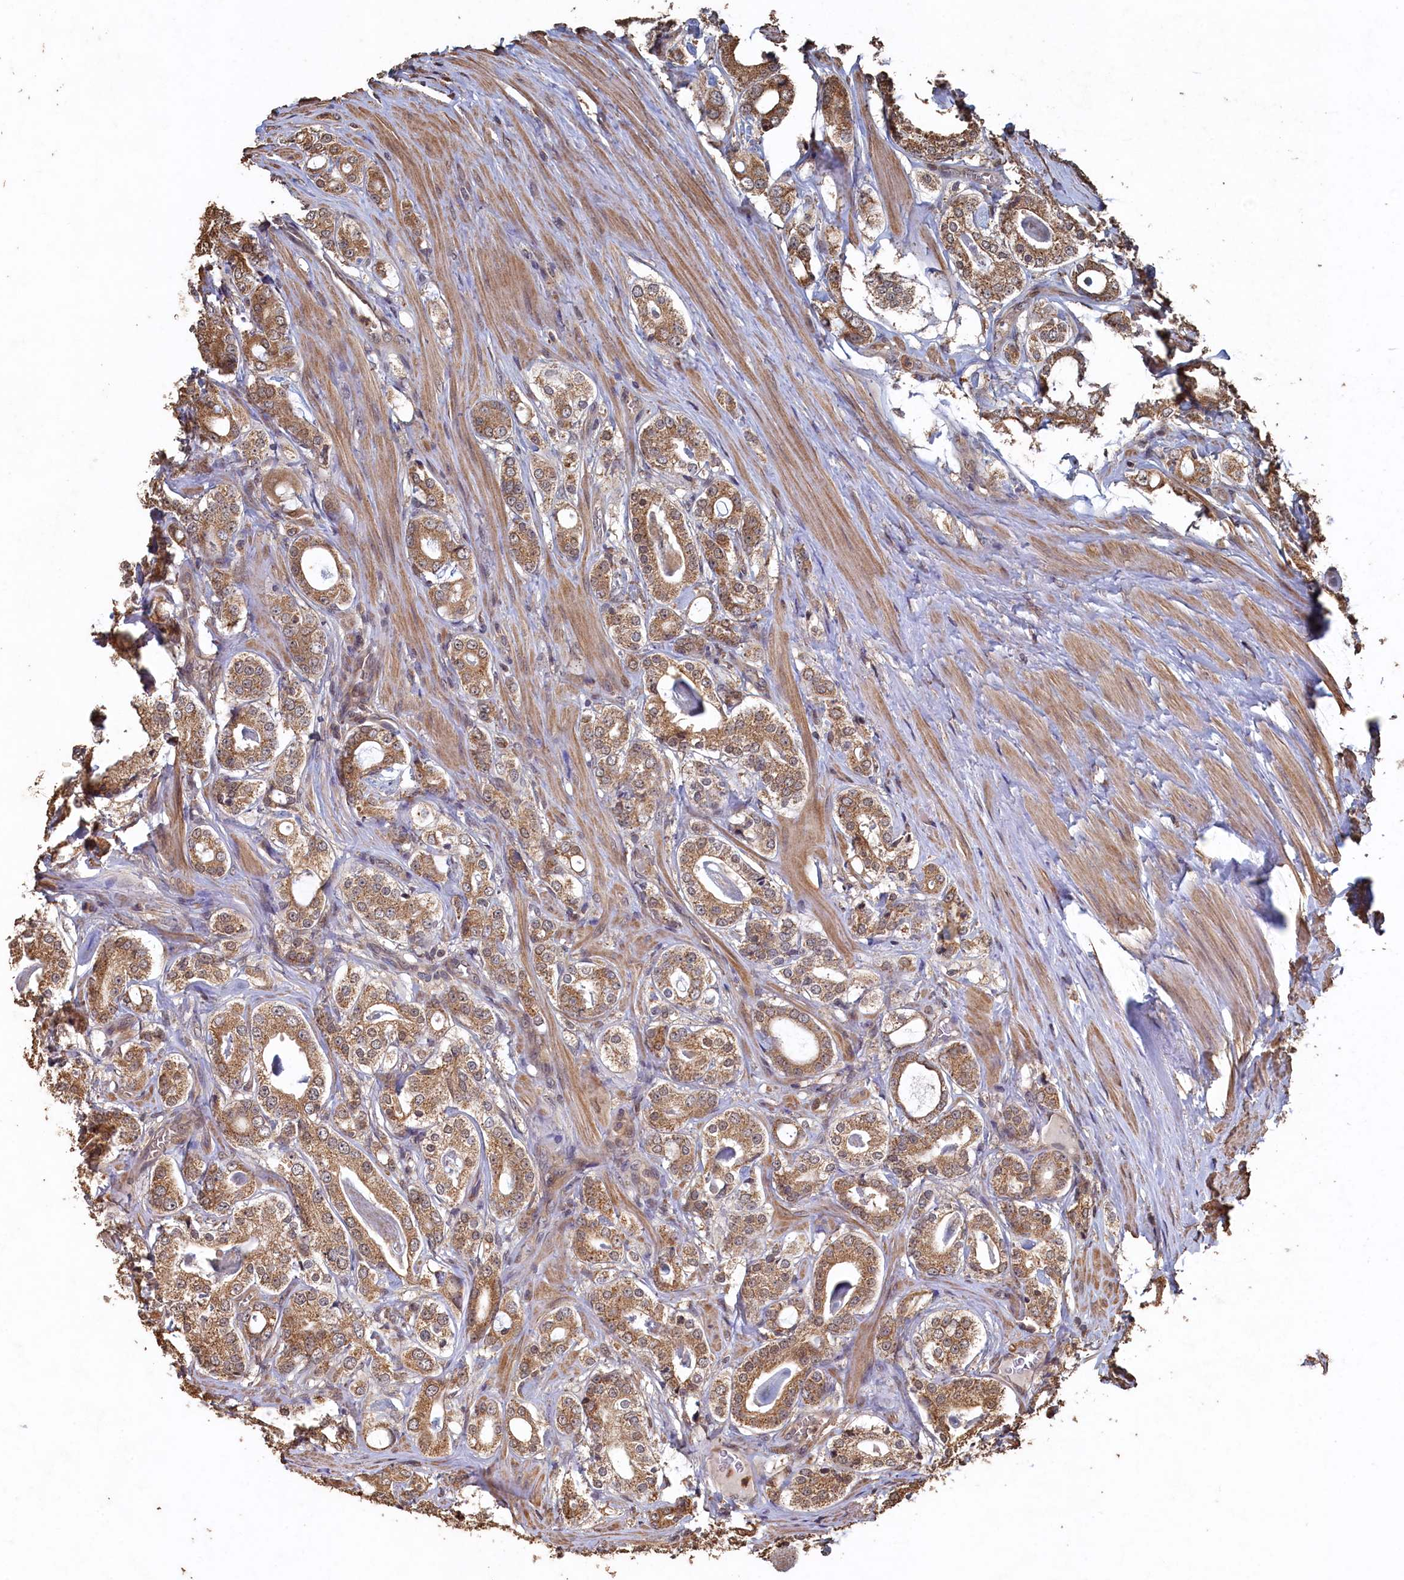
{"staining": {"intensity": "moderate", "quantity": ">75%", "location": "cytoplasmic/membranous"}, "tissue": "prostate cancer", "cell_type": "Tumor cells", "image_type": "cancer", "snomed": [{"axis": "morphology", "description": "Adenocarcinoma, High grade"}, {"axis": "topography", "description": "Prostate"}], "caption": "Immunohistochemical staining of prostate cancer (high-grade adenocarcinoma) reveals moderate cytoplasmic/membranous protein positivity in about >75% of tumor cells.", "gene": "PIGN", "patient": {"sex": "male", "age": 63}}